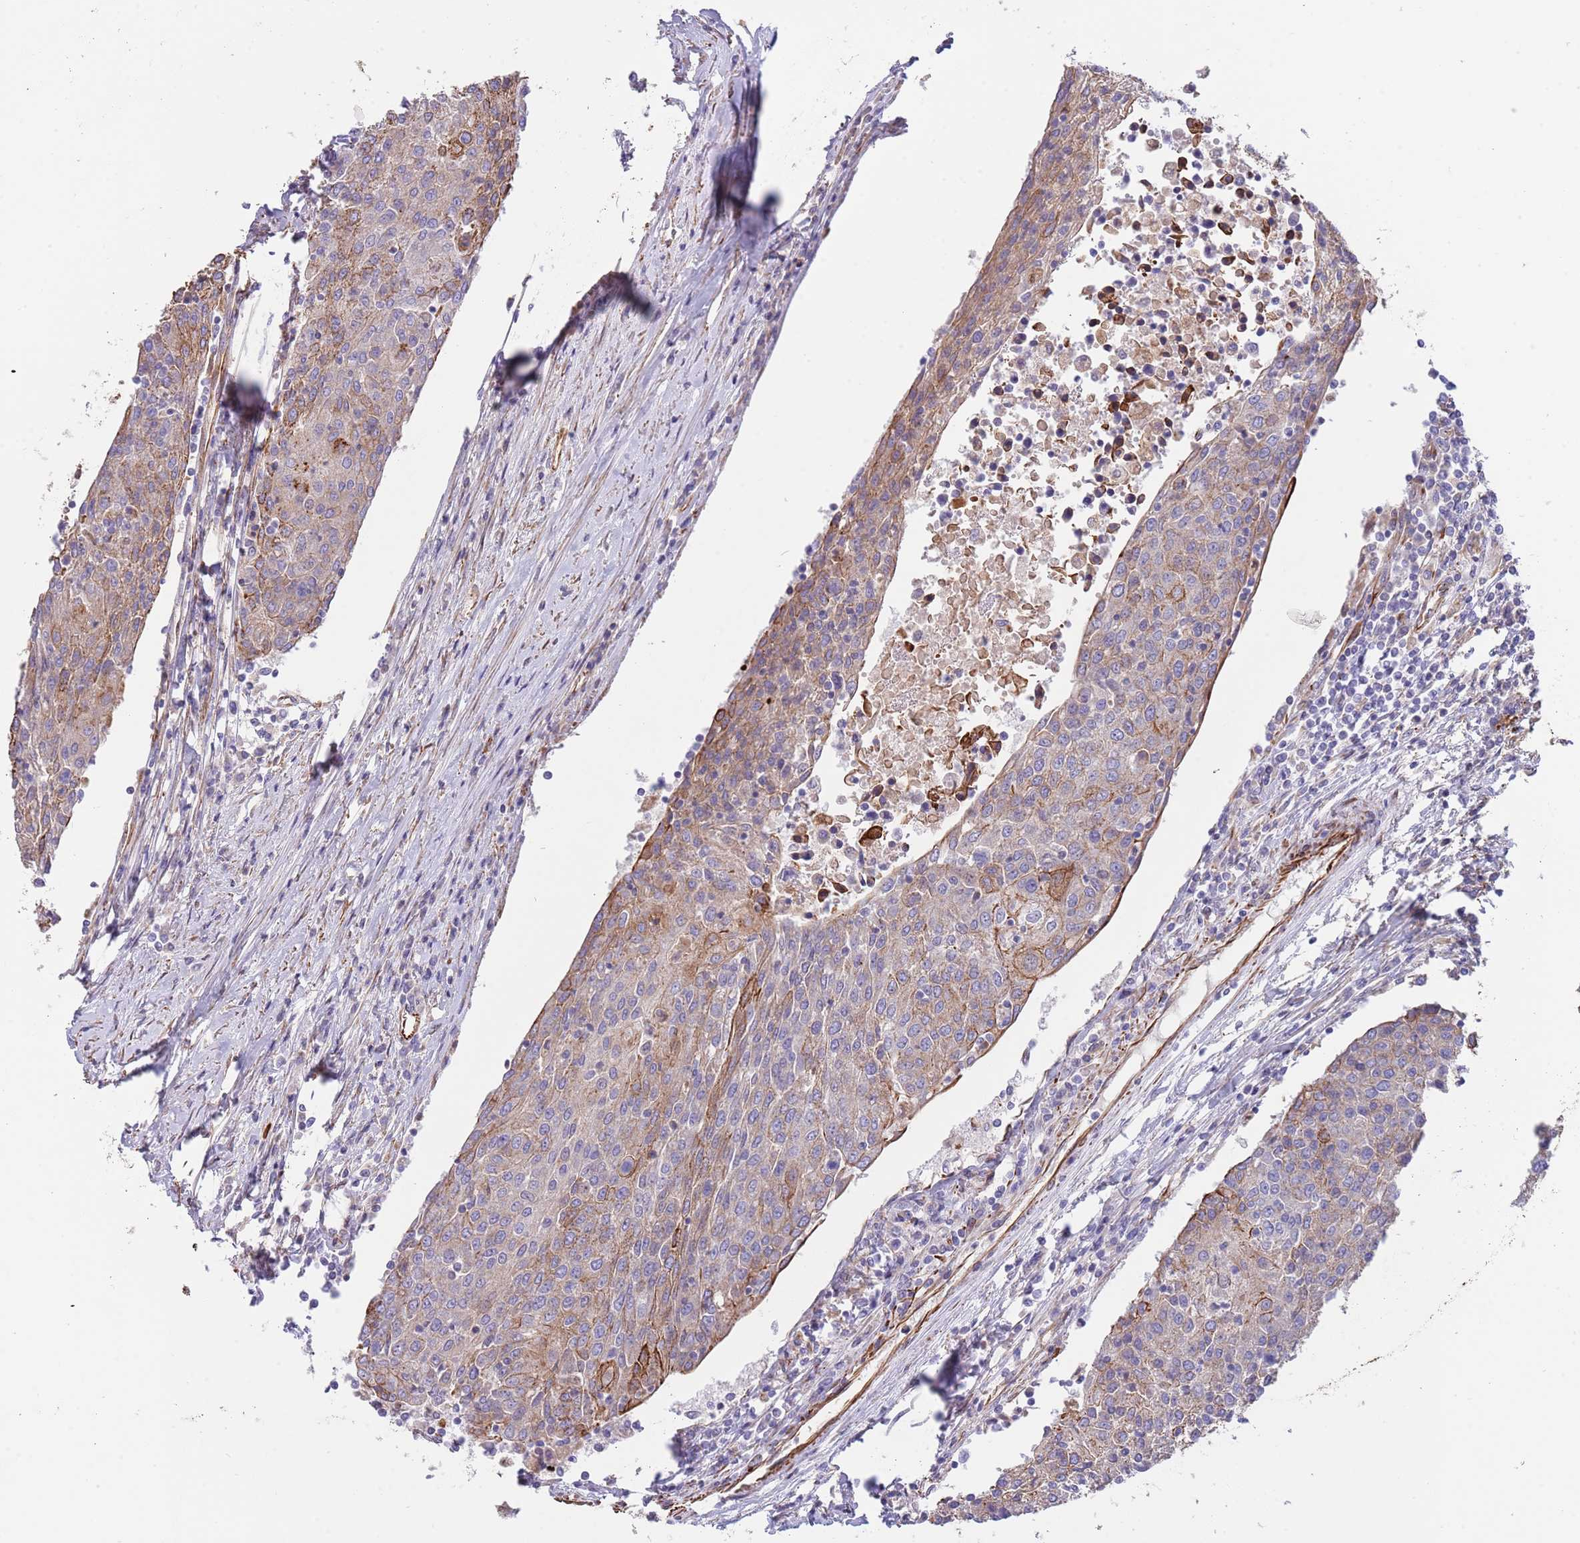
{"staining": {"intensity": "moderate", "quantity": "25%-75%", "location": "cytoplasmic/membranous"}, "tissue": "urothelial cancer", "cell_type": "Tumor cells", "image_type": "cancer", "snomed": [{"axis": "morphology", "description": "Urothelial carcinoma, High grade"}, {"axis": "topography", "description": "Urinary bladder"}], "caption": "This is a histology image of immunohistochemistry staining of urothelial carcinoma (high-grade), which shows moderate positivity in the cytoplasmic/membranous of tumor cells.", "gene": "MOGAT1", "patient": {"sex": "female", "age": 85}}